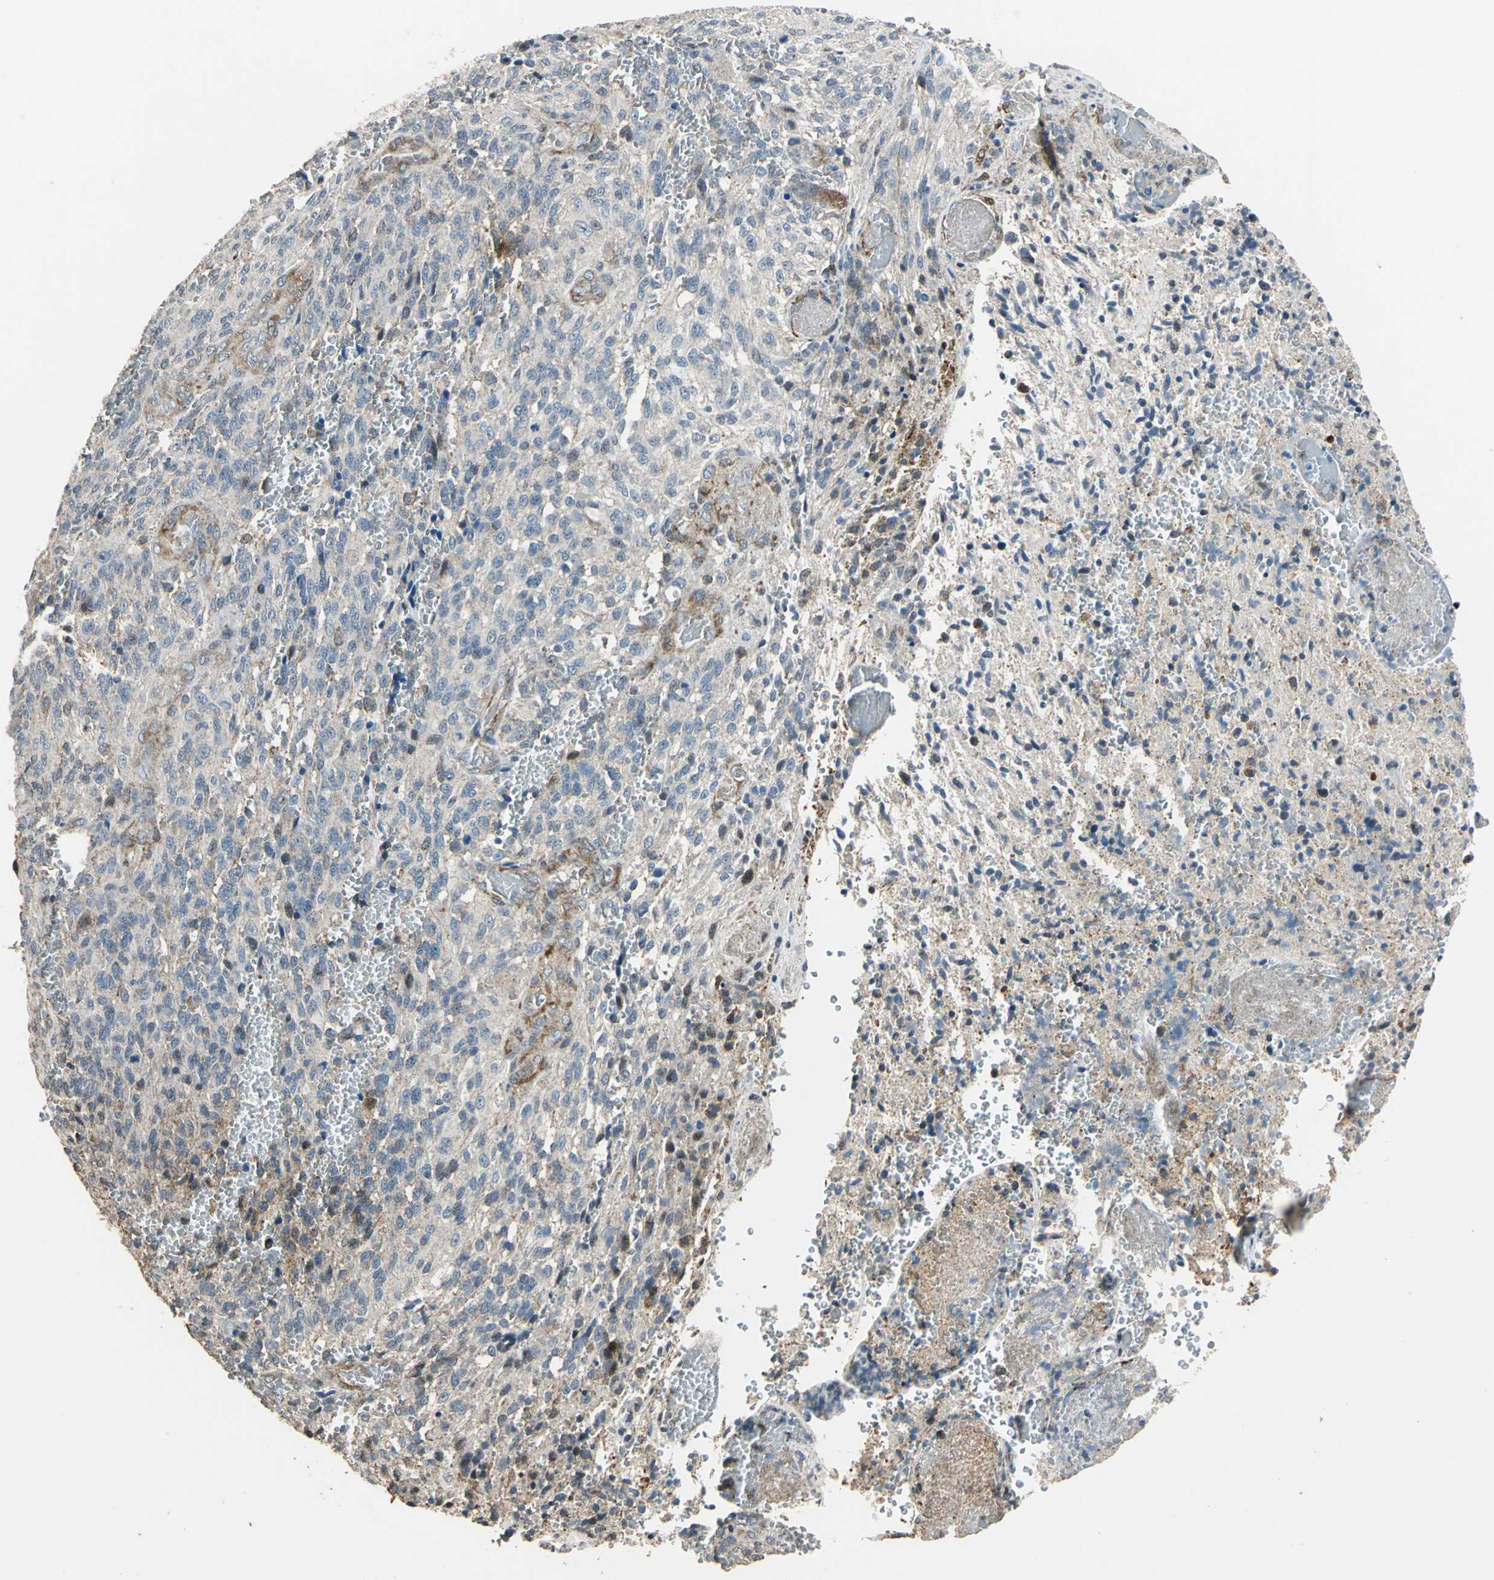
{"staining": {"intensity": "weak", "quantity": "25%-75%", "location": "cytoplasmic/membranous"}, "tissue": "glioma", "cell_type": "Tumor cells", "image_type": "cancer", "snomed": [{"axis": "morphology", "description": "Normal tissue, NOS"}, {"axis": "morphology", "description": "Glioma, malignant, High grade"}, {"axis": "topography", "description": "Cerebral cortex"}], "caption": "Protein expression analysis of glioma shows weak cytoplasmic/membranous staining in about 25%-75% of tumor cells.", "gene": "DNAJB4", "patient": {"sex": "male", "age": 56}}